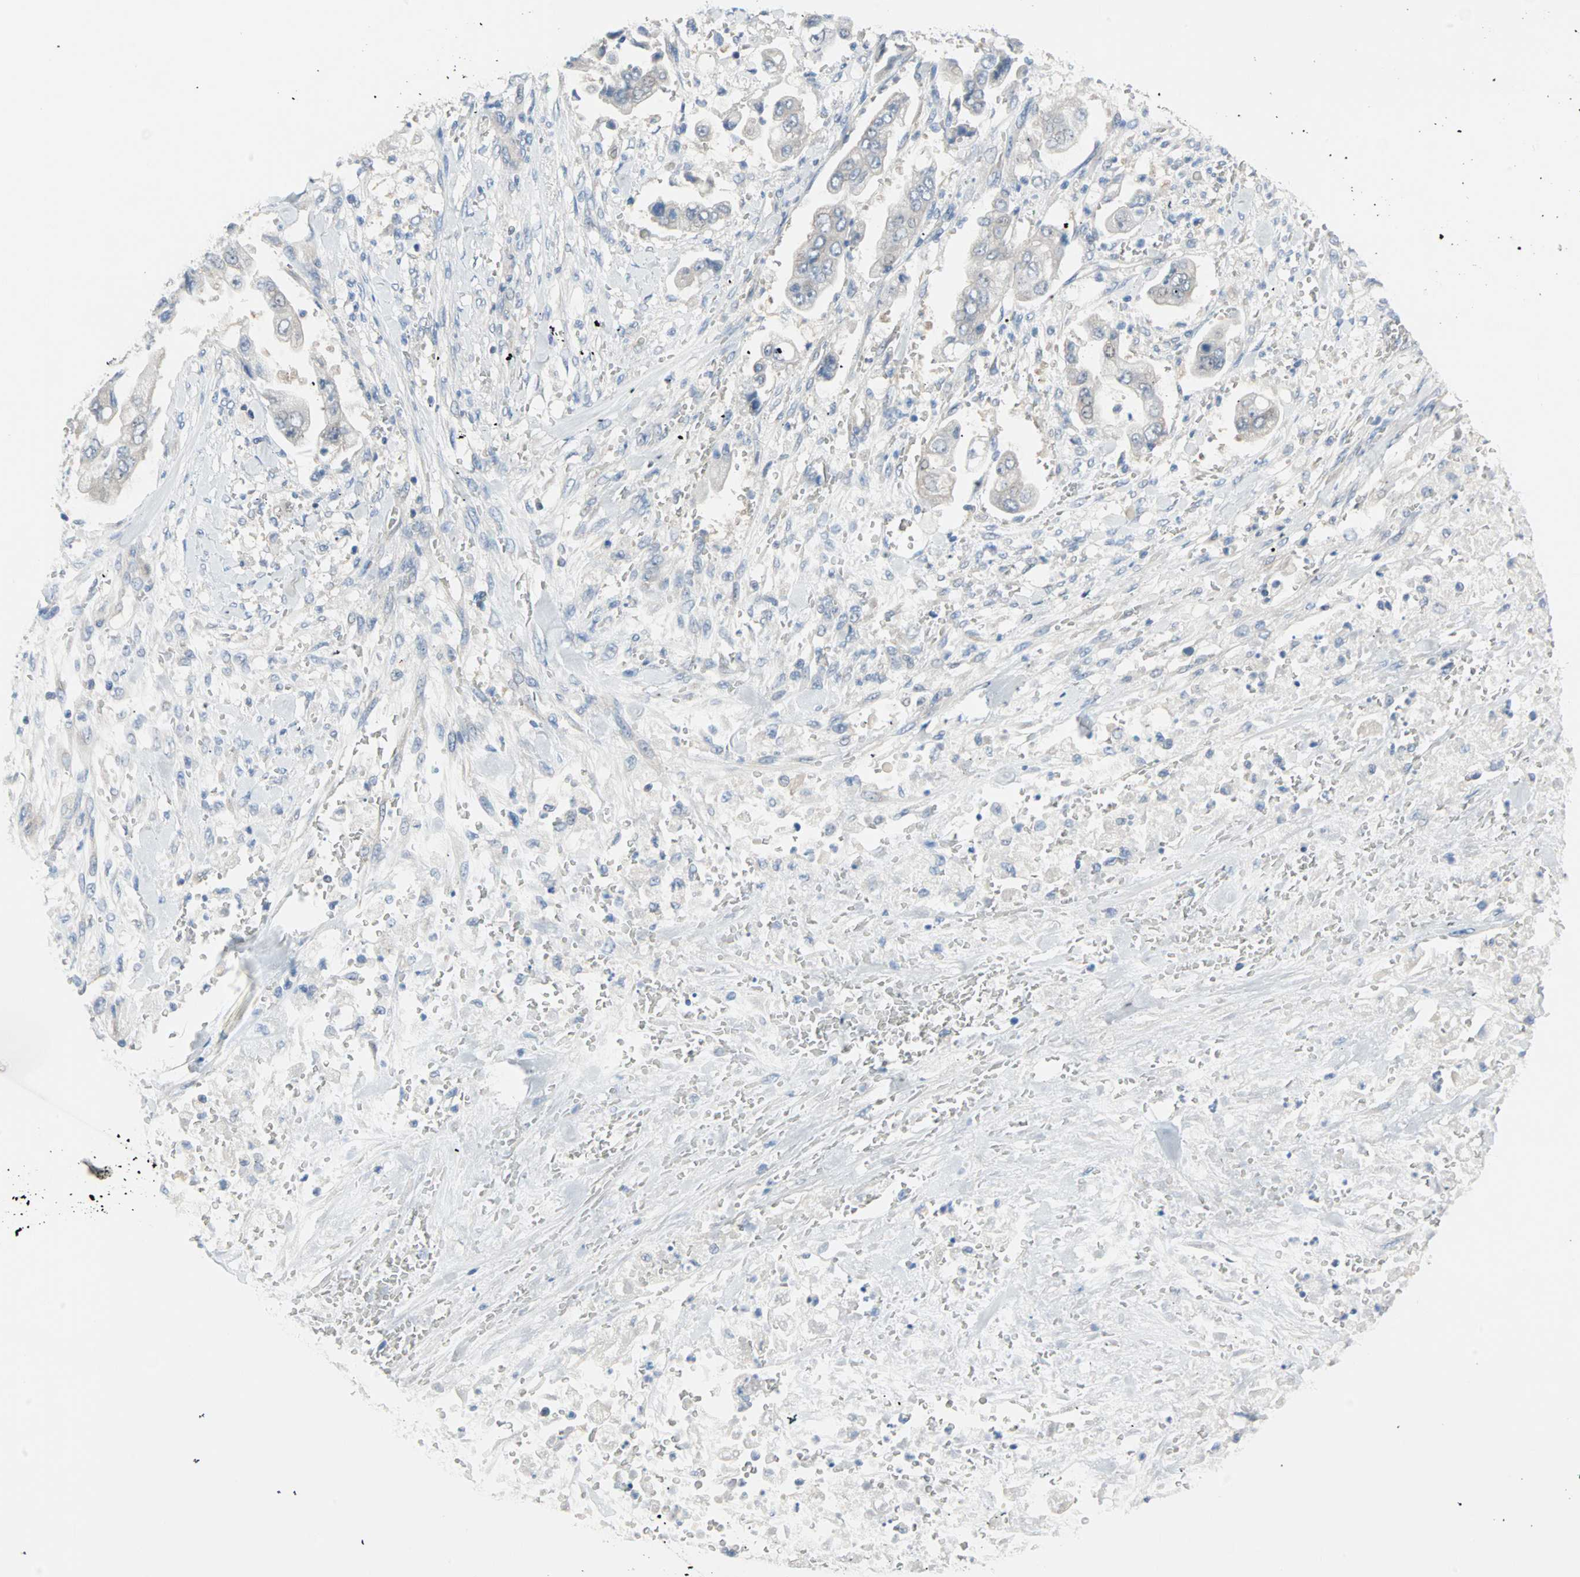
{"staining": {"intensity": "weak", "quantity": "25%-75%", "location": "cytoplasmic/membranous"}, "tissue": "stomach cancer", "cell_type": "Tumor cells", "image_type": "cancer", "snomed": [{"axis": "morphology", "description": "Adenocarcinoma, NOS"}, {"axis": "topography", "description": "Stomach"}], "caption": "Immunohistochemical staining of human stomach cancer (adenocarcinoma) shows low levels of weak cytoplasmic/membranous protein expression in approximately 25%-75% of tumor cells.", "gene": "MPI", "patient": {"sex": "male", "age": 62}}